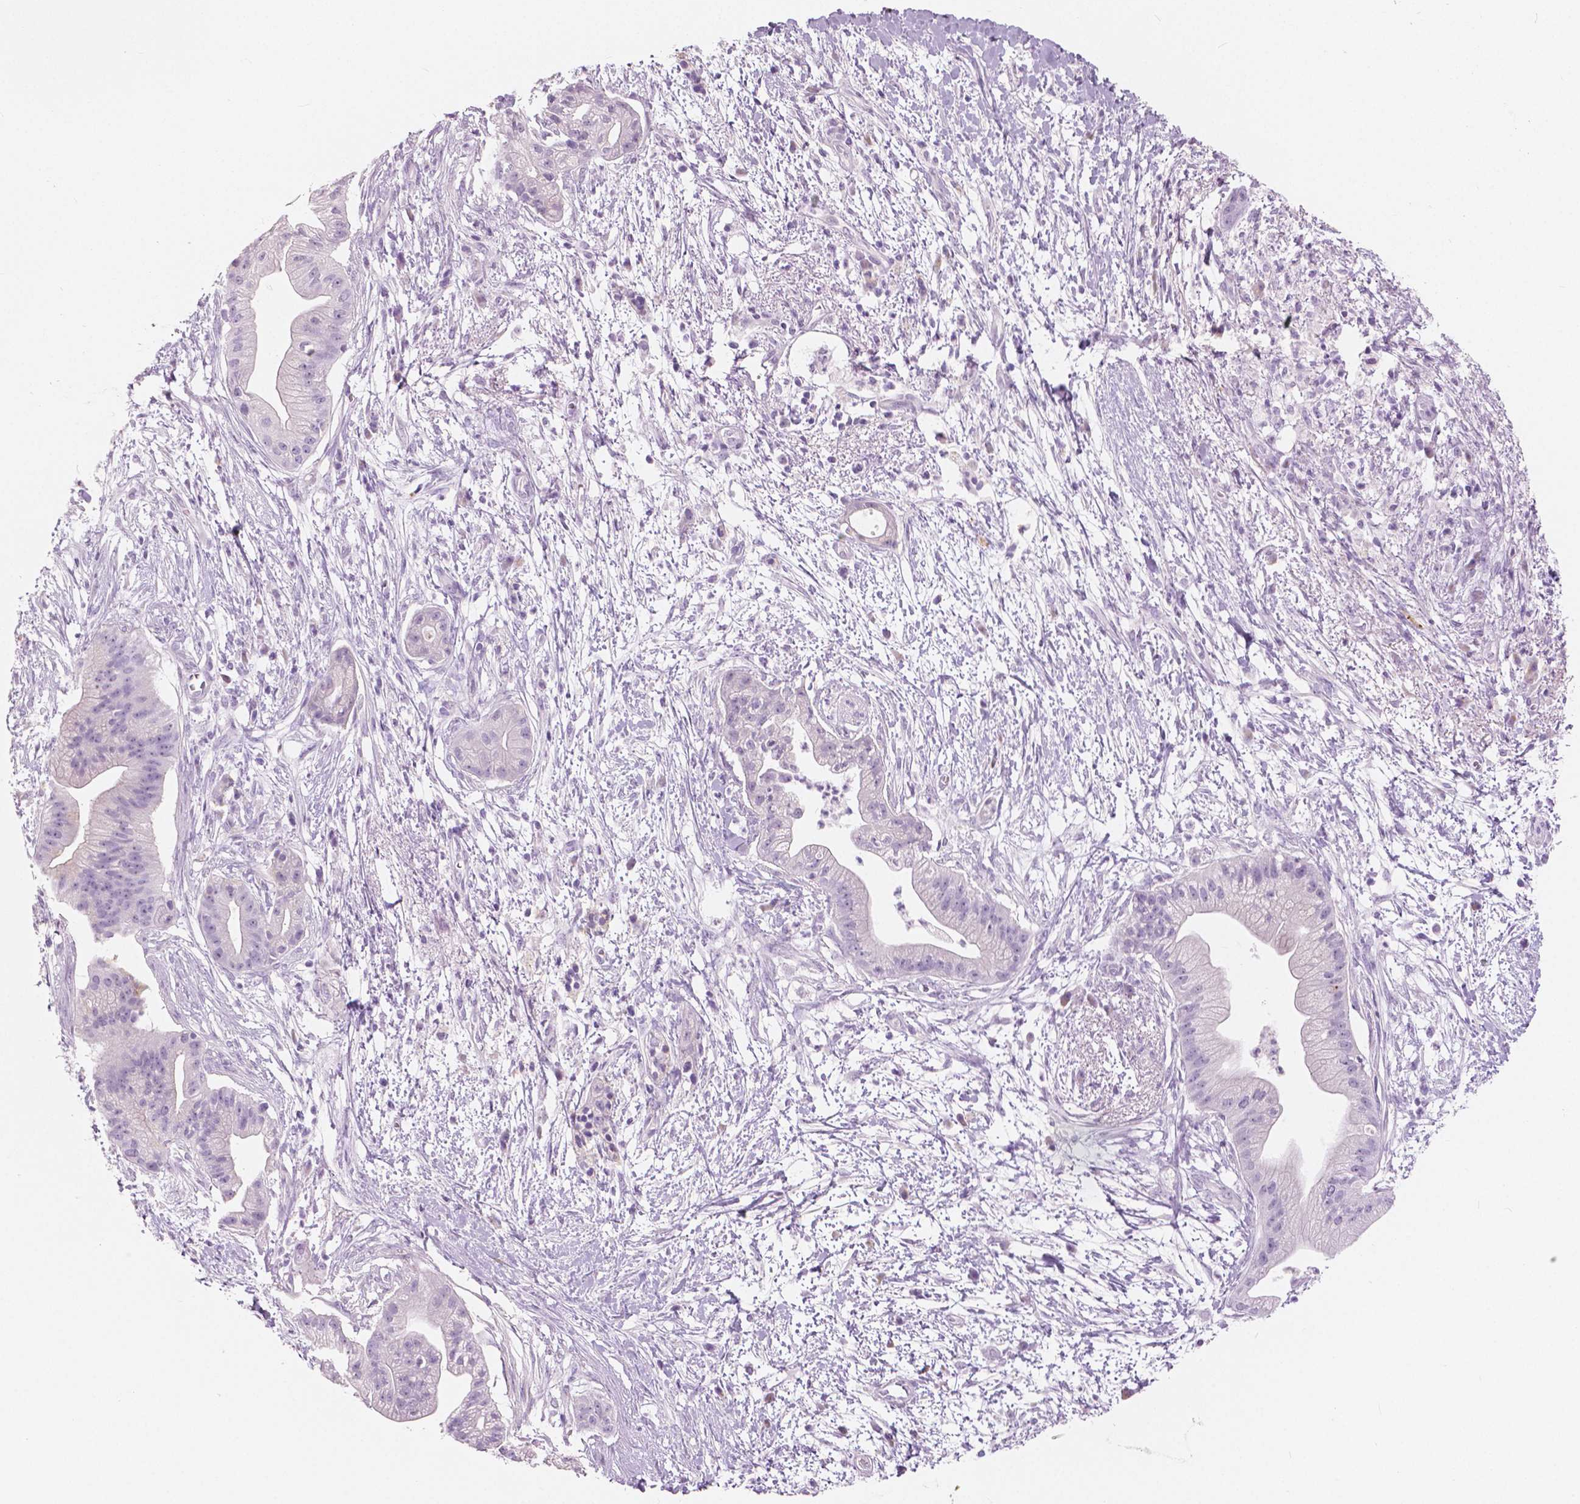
{"staining": {"intensity": "negative", "quantity": "none", "location": "none"}, "tissue": "pancreatic cancer", "cell_type": "Tumor cells", "image_type": "cancer", "snomed": [{"axis": "morphology", "description": "Normal tissue, NOS"}, {"axis": "morphology", "description": "Adenocarcinoma, NOS"}, {"axis": "topography", "description": "Lymph node"}, {"axis": "topography", "description": "Pancreas"}], "caption": "IHC of pancreatic cancer (adenocarcinoma) displays no positivity in tumor cells.", "gene": "A4GNT", "patient": {"sex": "female", "age": 58}}